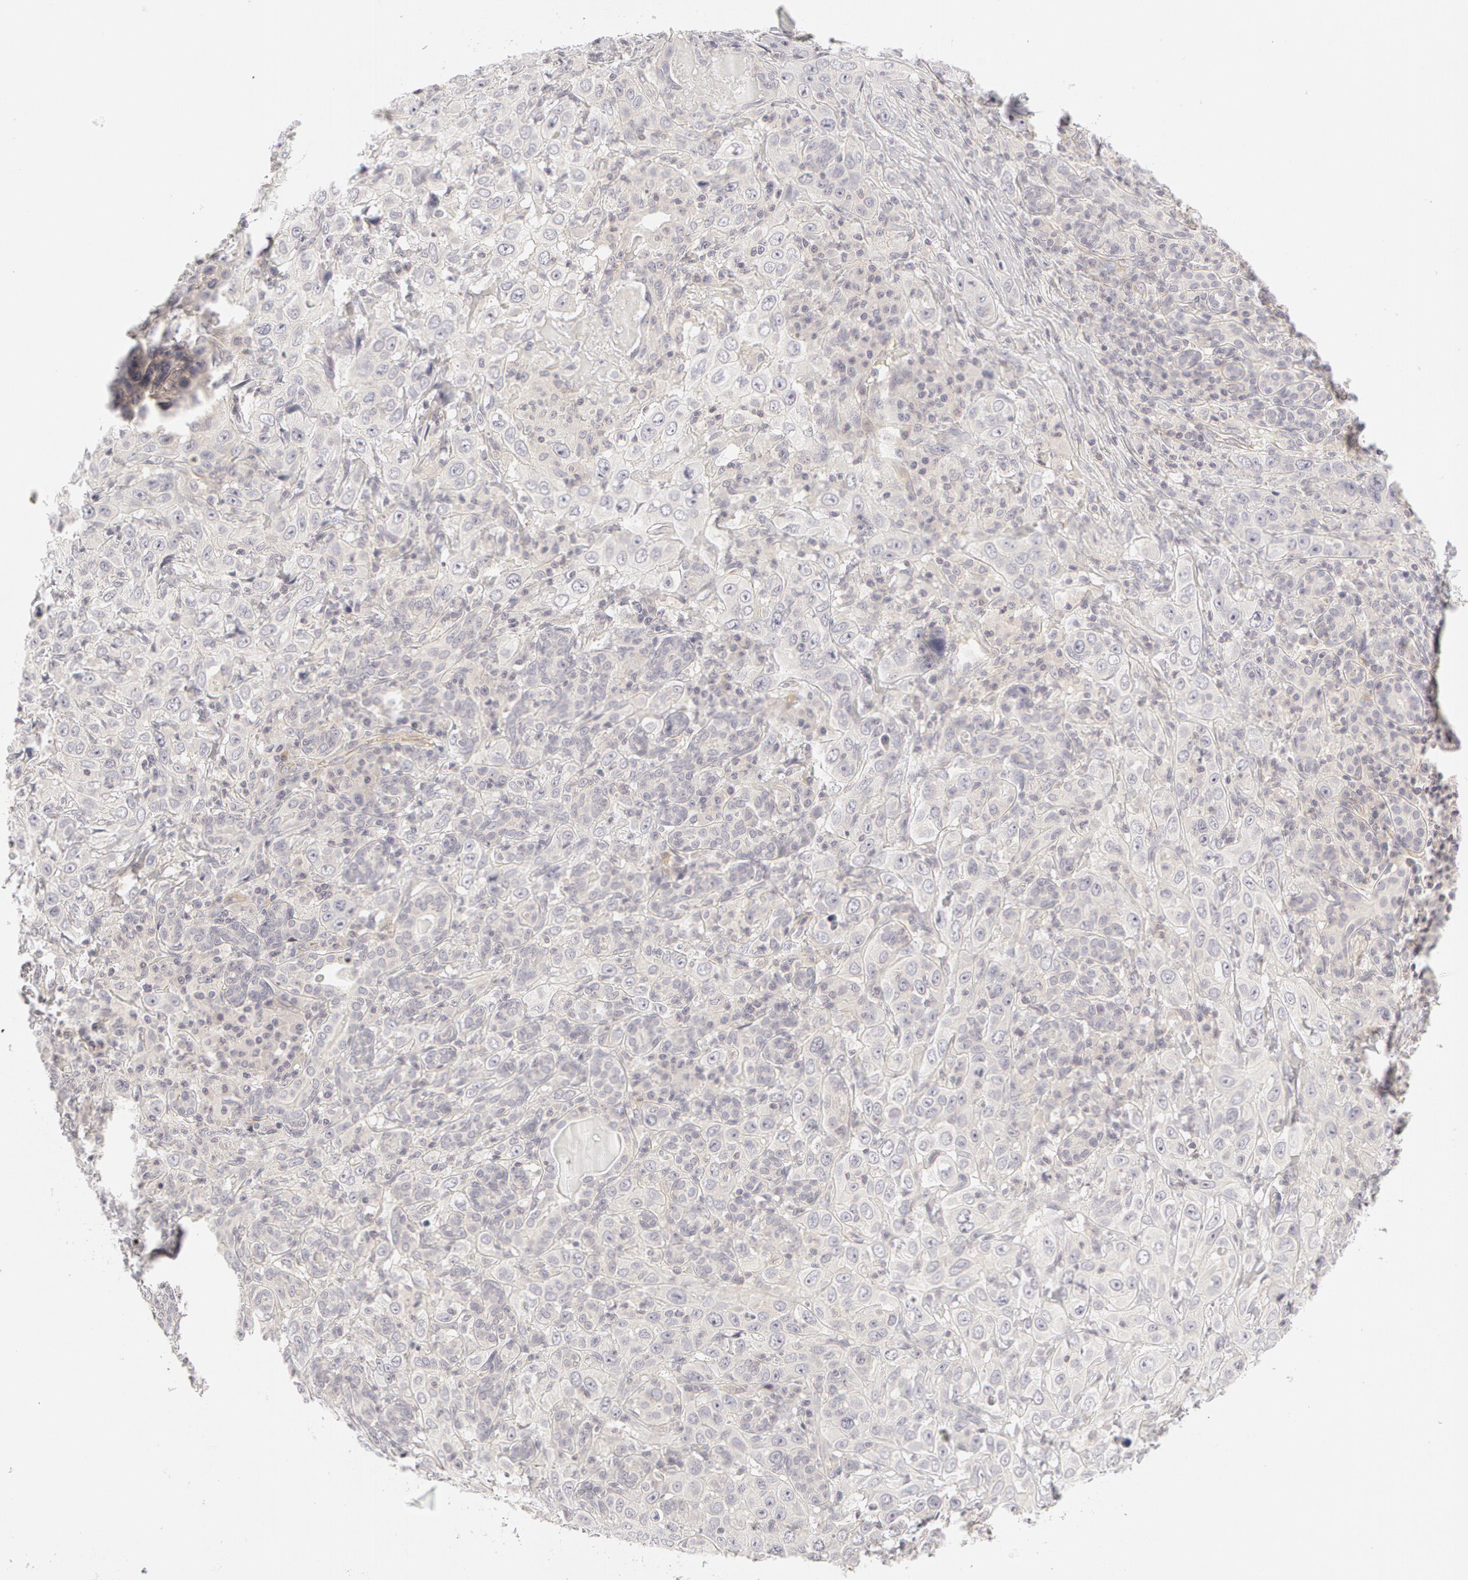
{"staining": {"intensity": "negative", "quantity": "none", "location": "none"}, "tissue": "skin cancer", "cell_type": "Tumor cells", "image_type": "cancer", "snomed": [{"axis": "morphology", "description": "Squamous cell carcinoma, NOS"}, {"axis": "topography", "description": "Skin"}], "caption": "Immunohistochemical staining of skin cancer (squamous cell carcinoma) shows no significant staining in tumor cells. The staining is performed using DAB brown chromogen with nuclei counter-stained in using hematoxylin.", "gene": "ABCB1", "patient": {"sex": "male", "age": 84}}